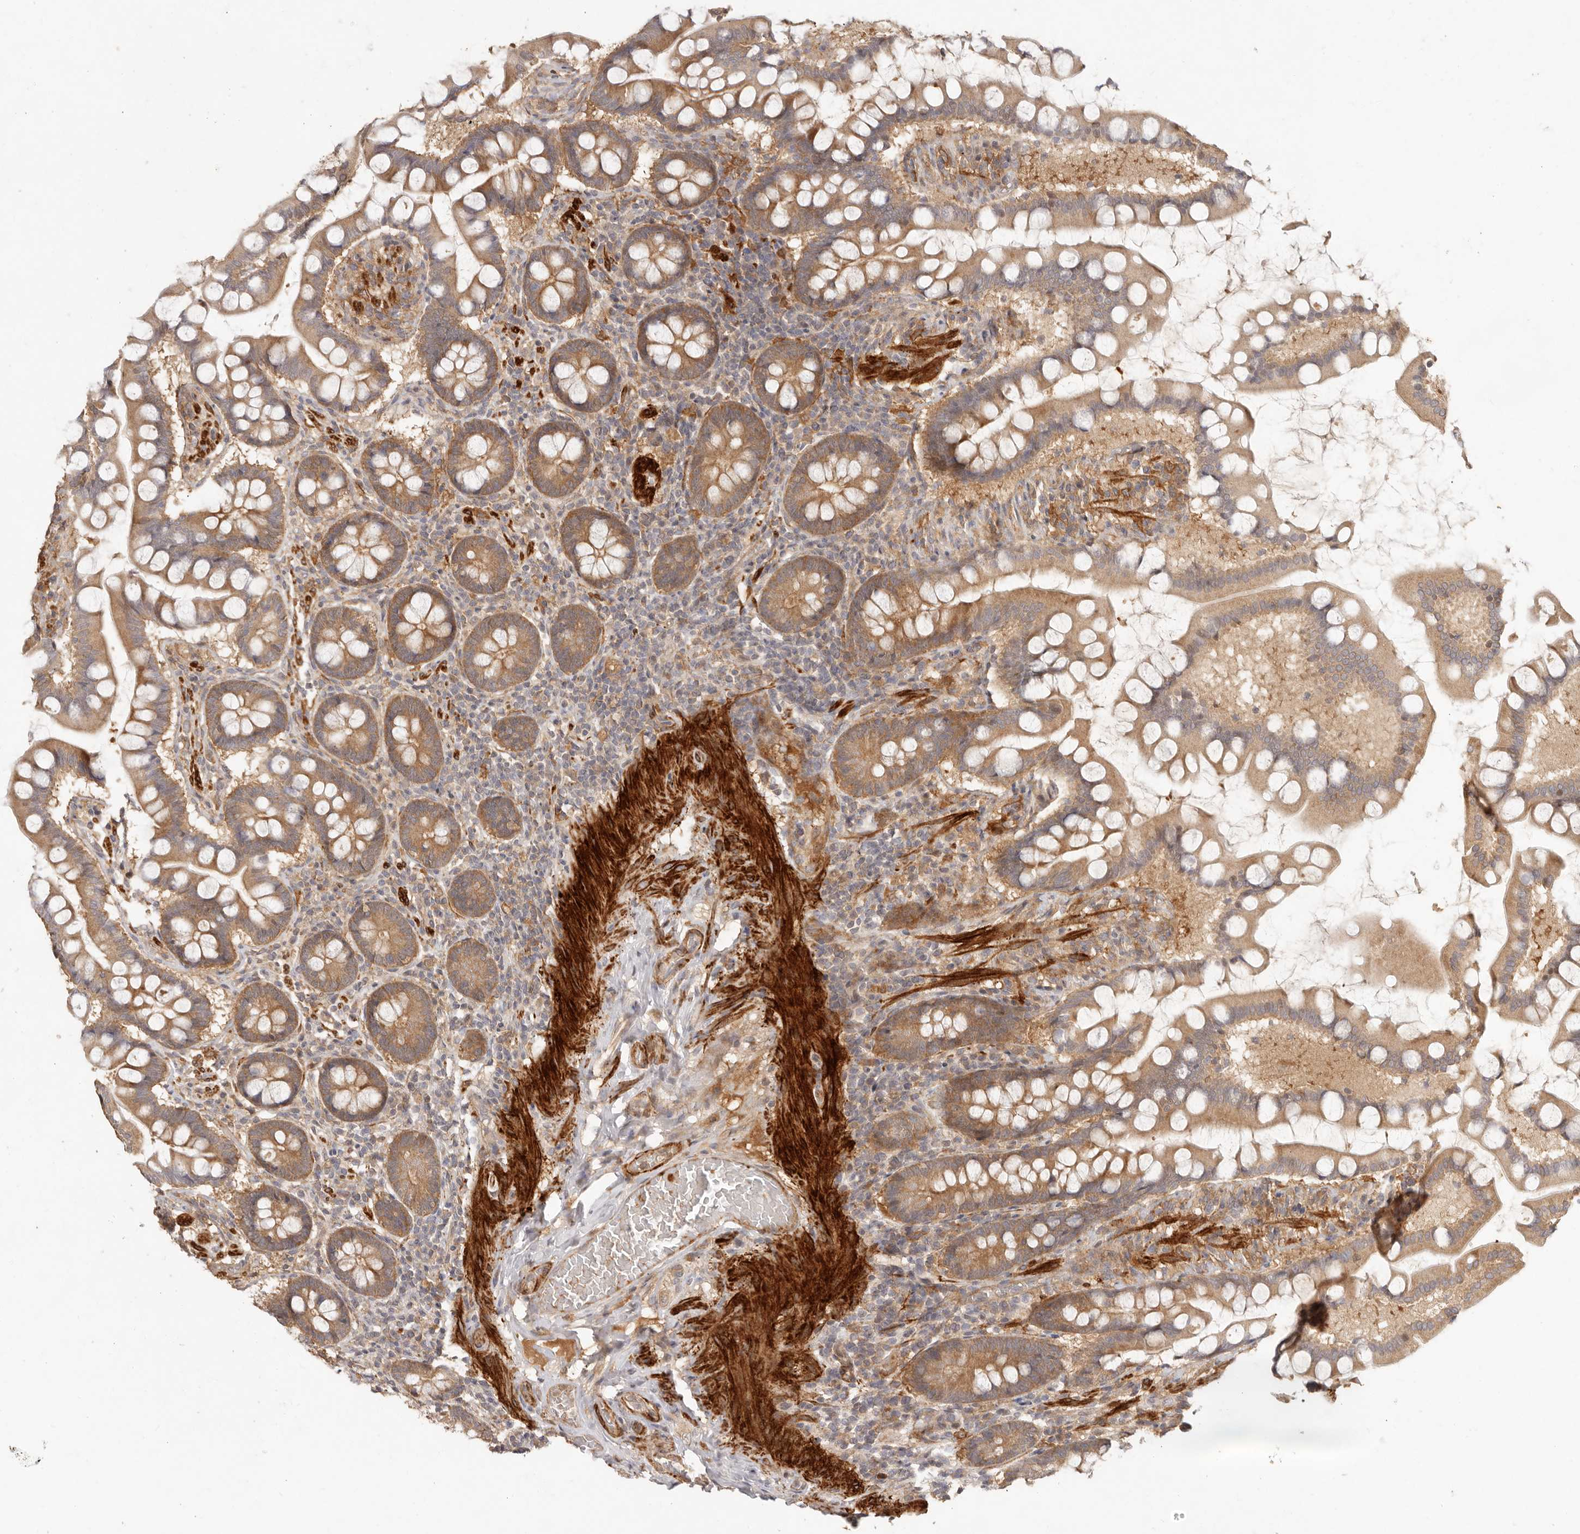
{"staining": {"intensity": "moderate", "quantity": ">75%", "location": "cytoplasmic/membranous"}, "tissue": "small intestine", "cell_type": "Glandular cells", "image_type": "normal", "snomed": [{"axis": "morphology", "description": "Normal tissue, NOS"}, {"axis": "topography", "description": "Small intestine"}], "caption": "Moderate cytoplasmic/membranous expression for a protein is seen in approximately >75% of glandular cells of unremarkable small intestine using IHC.", "gene": "VIPR1", "patient": {"sex": "male", "age": 41}}